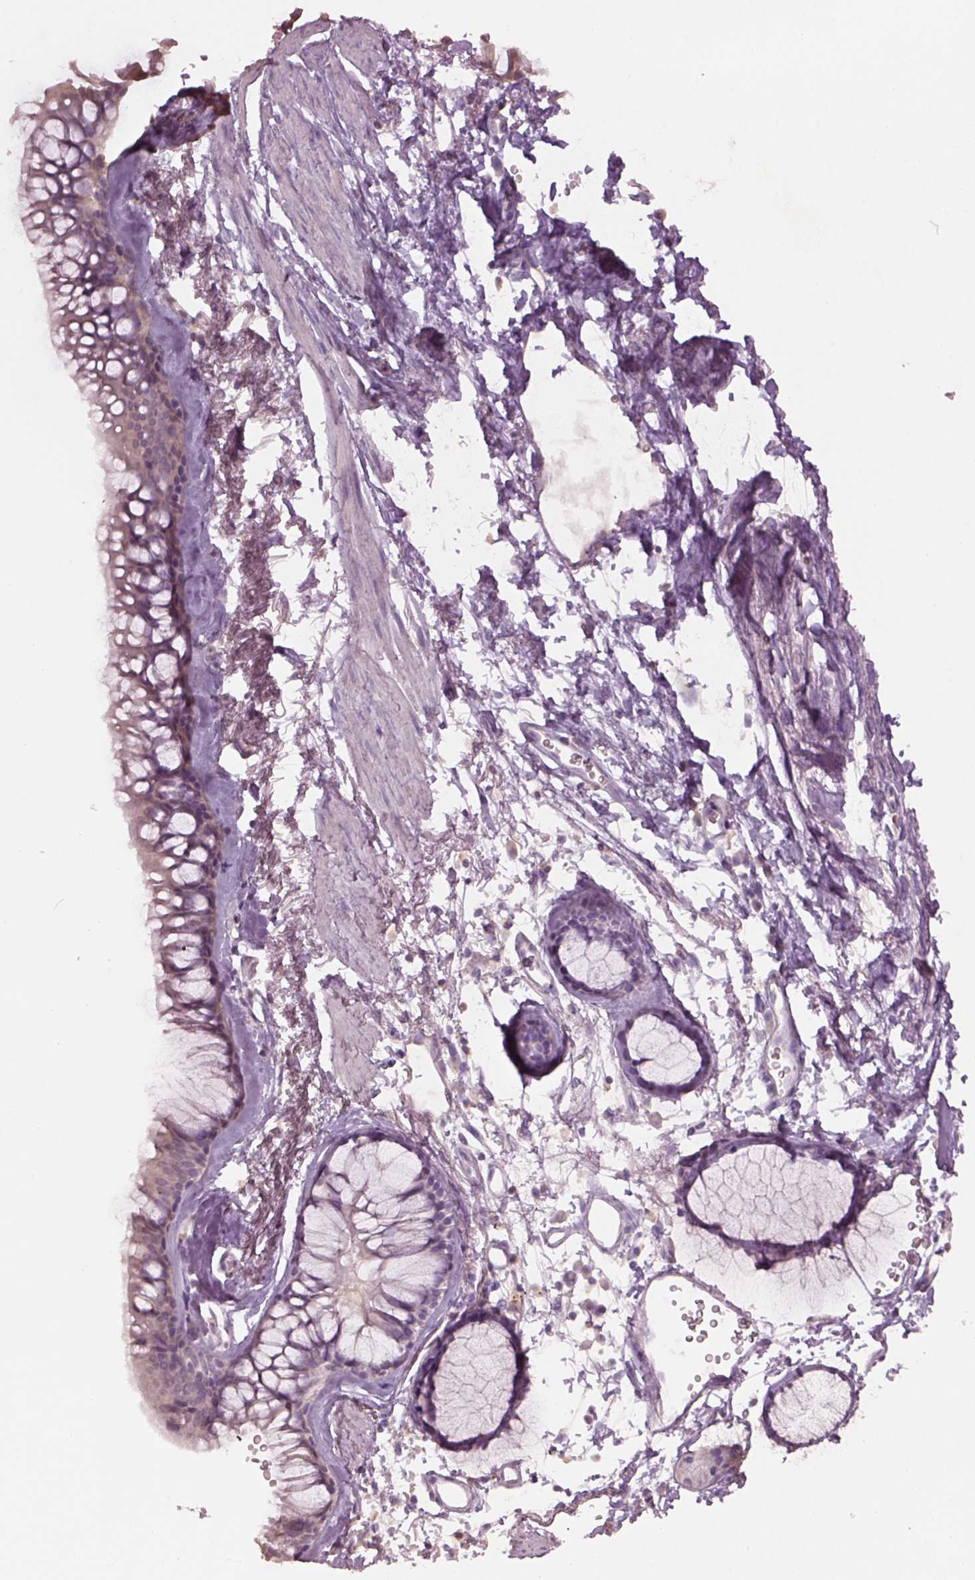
{"staining": {"intensity": "negative", "quantity": "none", "location": "none"}, "tissue": "bronchus", "cell_type": "Respiratory epithelial cells", "image_type": "normal", "snomed": [{"axis": "morphology", "description": "Normal tissue, NOS"}, {"axis": "morphology", "description": "Squamous cell carcinoma, NOS"}, {"axis": "topography", "description": "Cartilage tissue"}, {"axis": "topography", "description": "Bronchus"}], "caption": "IHC image of unremarkable bronchus: human bronchus stained with DAB (3,3'-diaminobenzidine) exhibits no significant protein positivity in respiratory epithelial cells. (Immunohistochemistry (ihc), brightfield microscopy, high magnification).", "gene": "KCNIP3", "patient": {"sex": "male", "age": 72}}